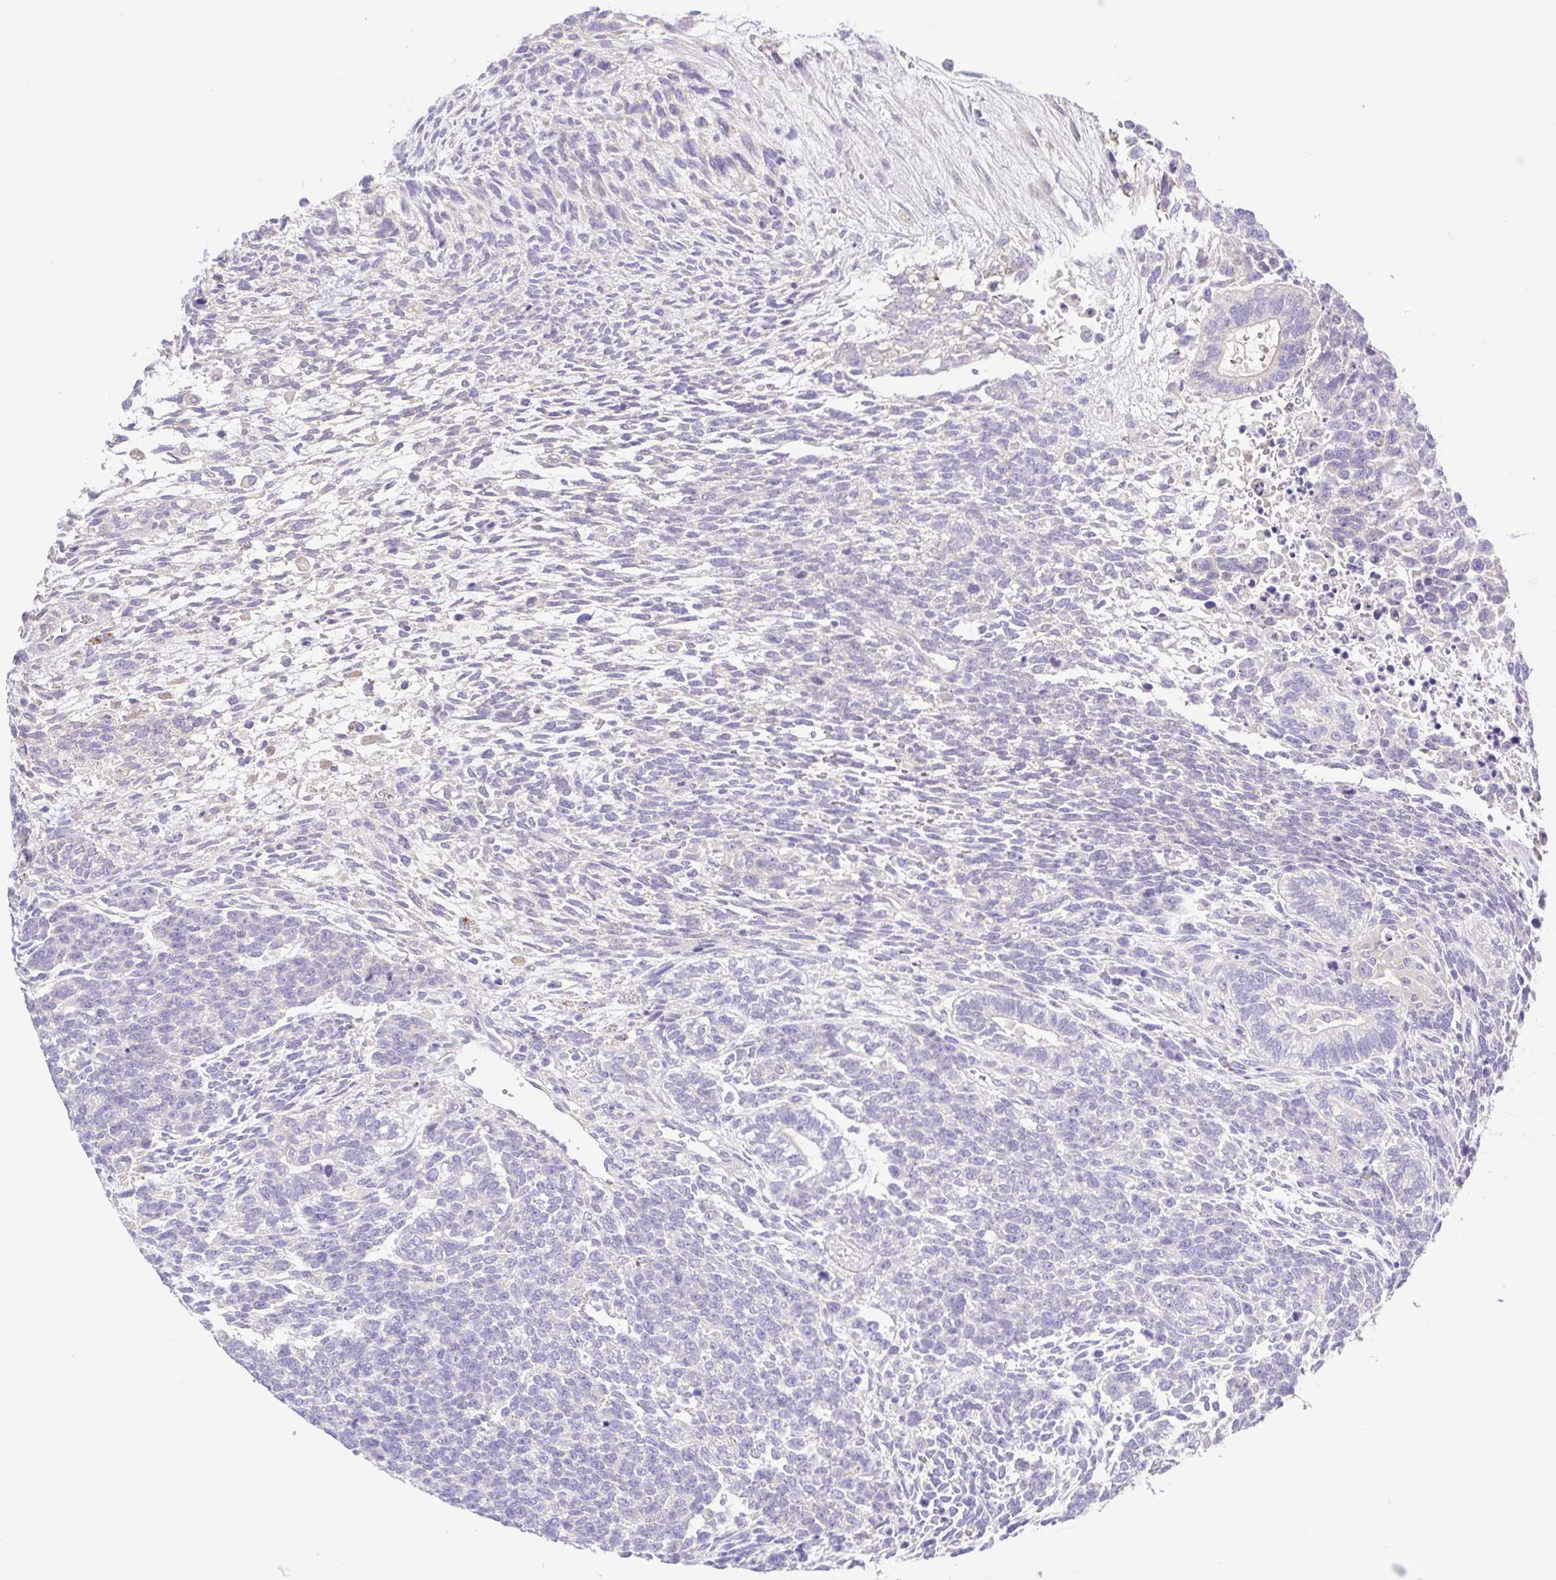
{"staining": {"intensity": "negative", "quantity": "none", "location": "none"}, "tissue": "testis cancer", "cell_type": "Tumor cells", "image_type": "cancer", "snomed": [{"axis": "morphology", "description": "Carcinoma, Embryonal, NOS"}, {"axis": "topography", "description": "Testis"}], "caption": "Testis cancer was stained to show a protein in brown. There is no significant staining in tumor cells.", "gene": "A1BG", "patient": {"sex": "male", "age": 23}}